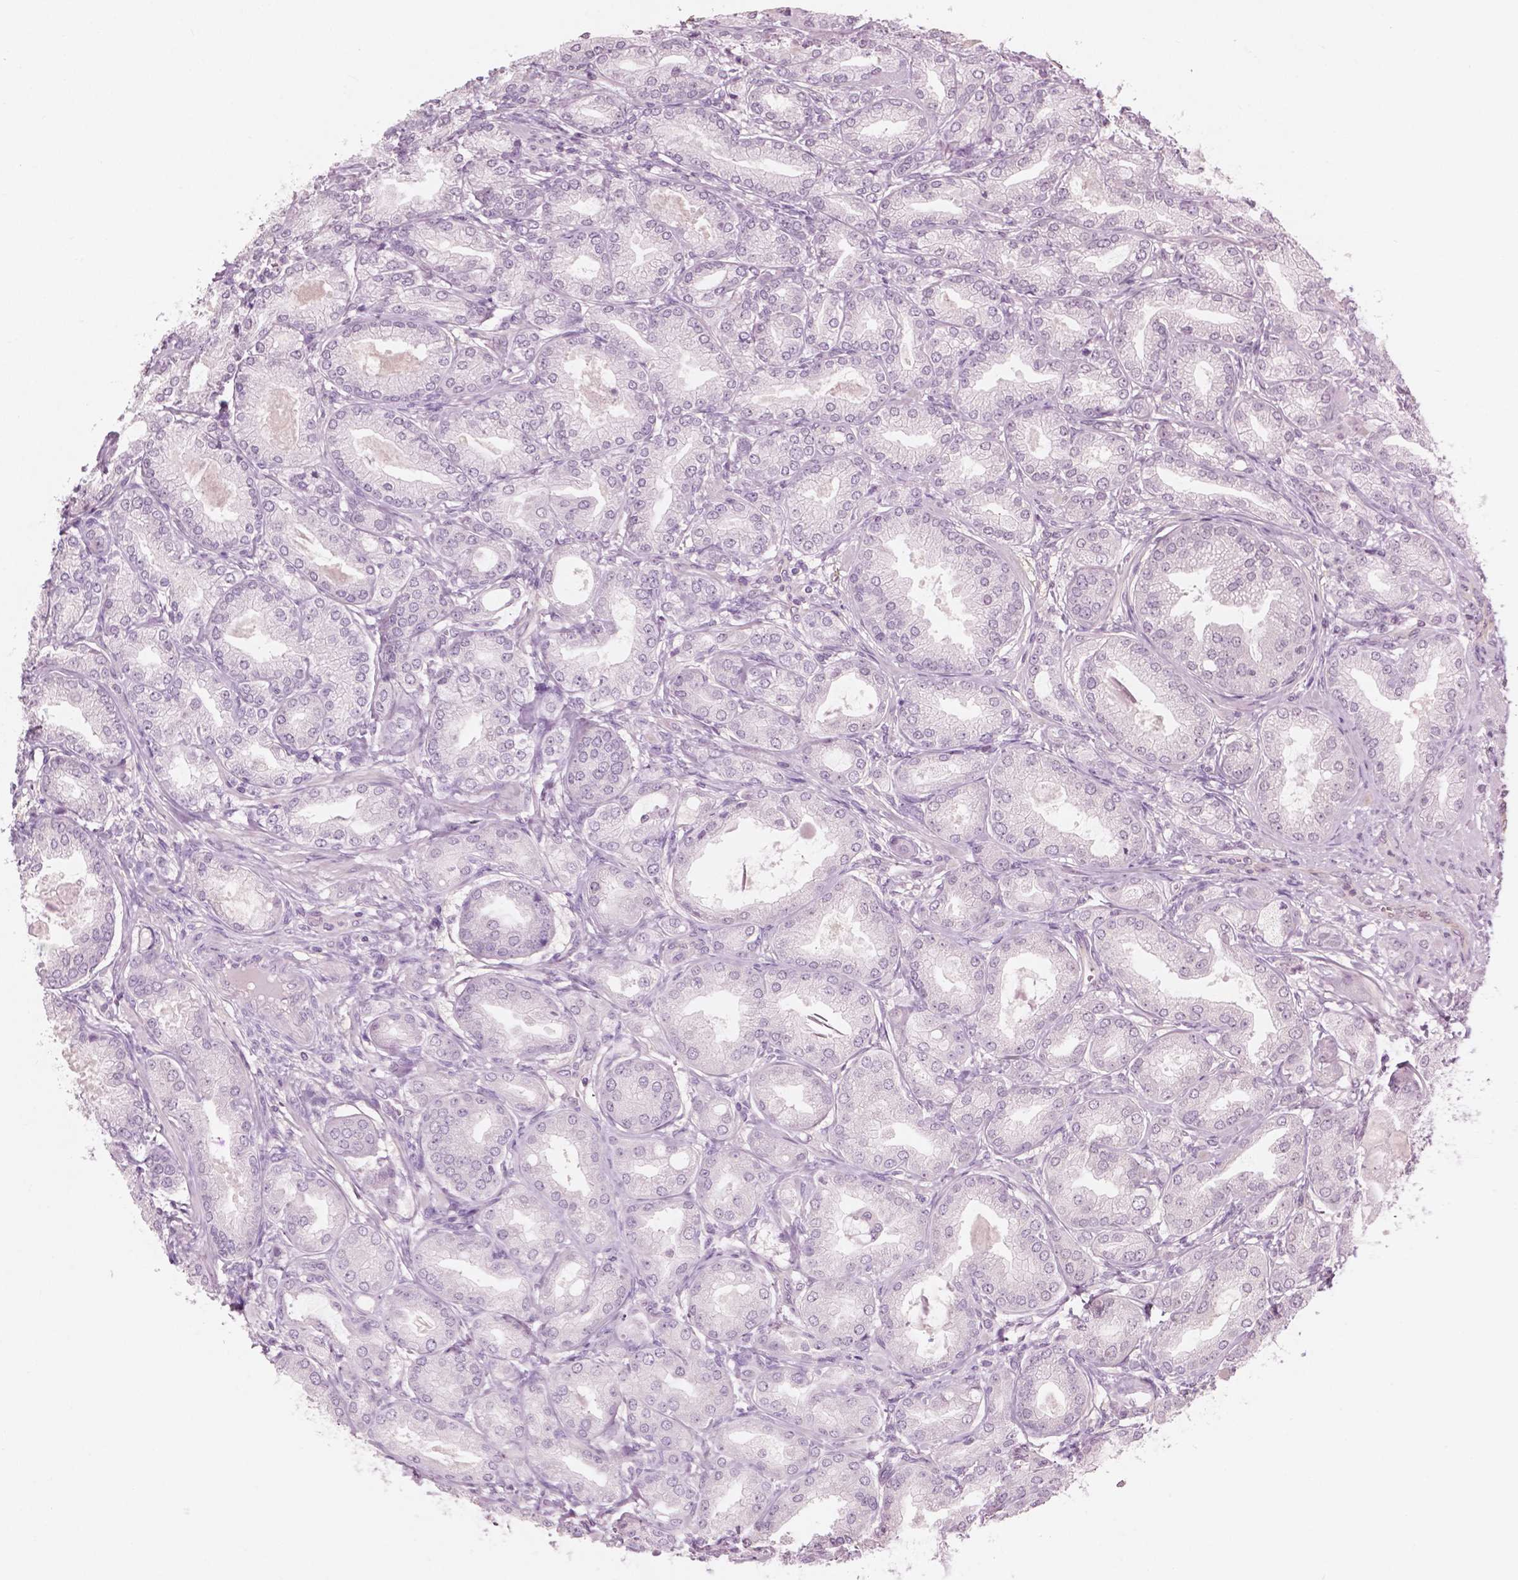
{"staining": {"intensity": "negative", "quantity": "none", "location": "none"}, "tissue": "prostate cancer", "cell_type": "Tumor cells", "image_type": "cancer", "snomed": [{"axis": "morphology", "description": "Adenocarcinoma, NOS"}, {"axis": "topography", "description": "Prostate and seminal vesicle, NOS"}, {"axis": "topography", "description": "Prostate"}], "caption": "High magnification brightfield microscopy of prostate cancer (adenocarcinoma) stained with DAB (3,3'-diaminobenzidine) (brown) and counterstained with hematoxylin (blue): tumor cells show no significant expression.", "gene": "AWAT1", "patient": {"sex": "male", "age": 77}}